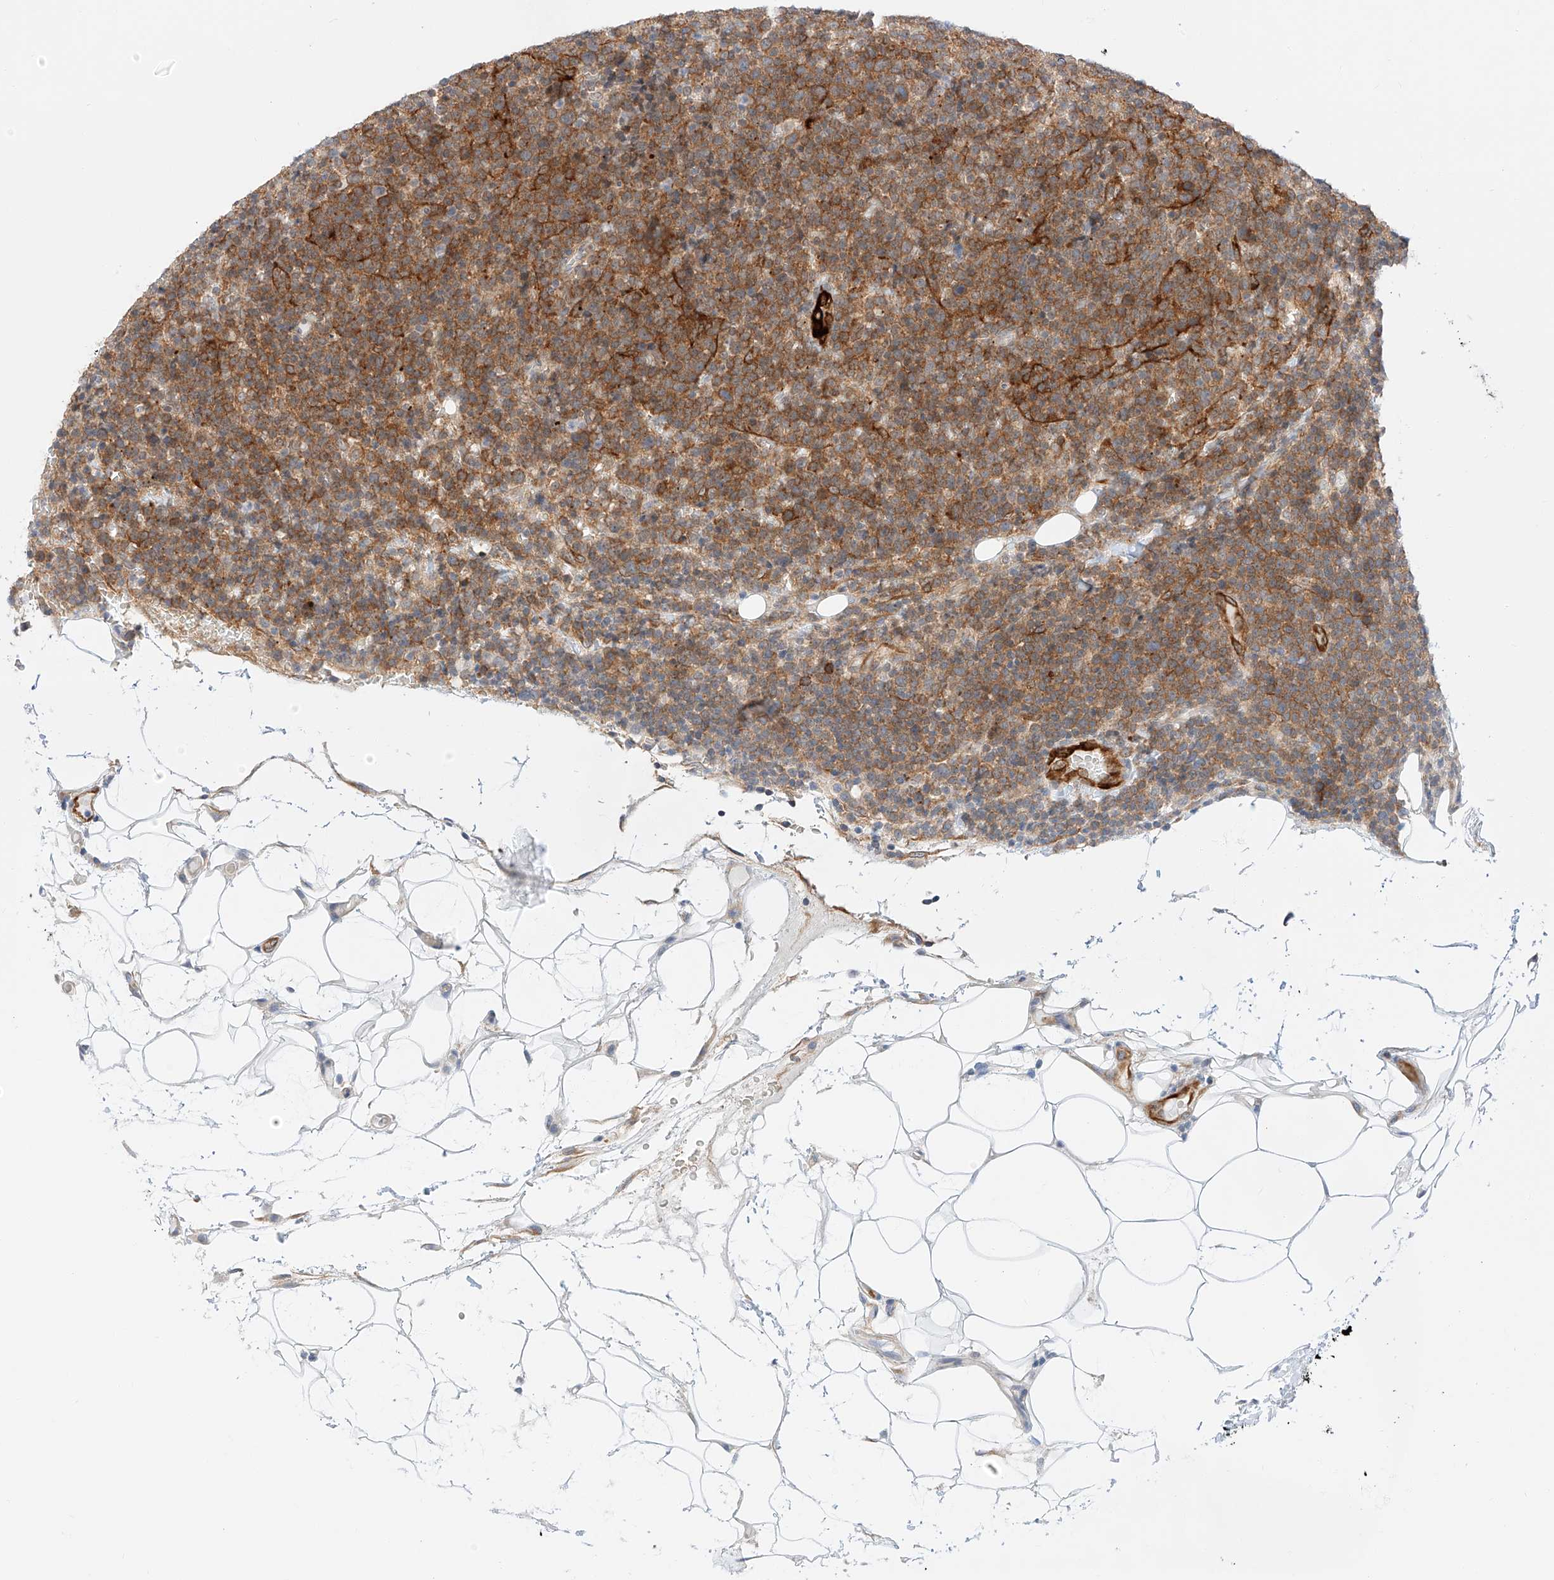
{"staining": {"intensity": "moderate", "quantity": ">75%", "location": "cytoplasmic/membranous"}, "tissue": "lymphoma", "cell_type": "Tumor cells", "image_type": "cancer", "snomed": [{"axis": "morphology", "description": "Malignant lymphoma, non-Hodgkin's type, High grade"}, {"axis": "topography", "description": "Lymph node"}], "caption": "The immunohistochemical stain labels moderate cytoplasmic/membranous expression in tumor cells of high-grade malignant lymphoma, non-Hodgkin's type tissue. The staining is performed using DAB brown chromogen to label protein expression. The nuclei are counter-stained blue using hematoxylin.", "gene": "CARMIL1", "patient": {"sex": "male", "age": 61}}